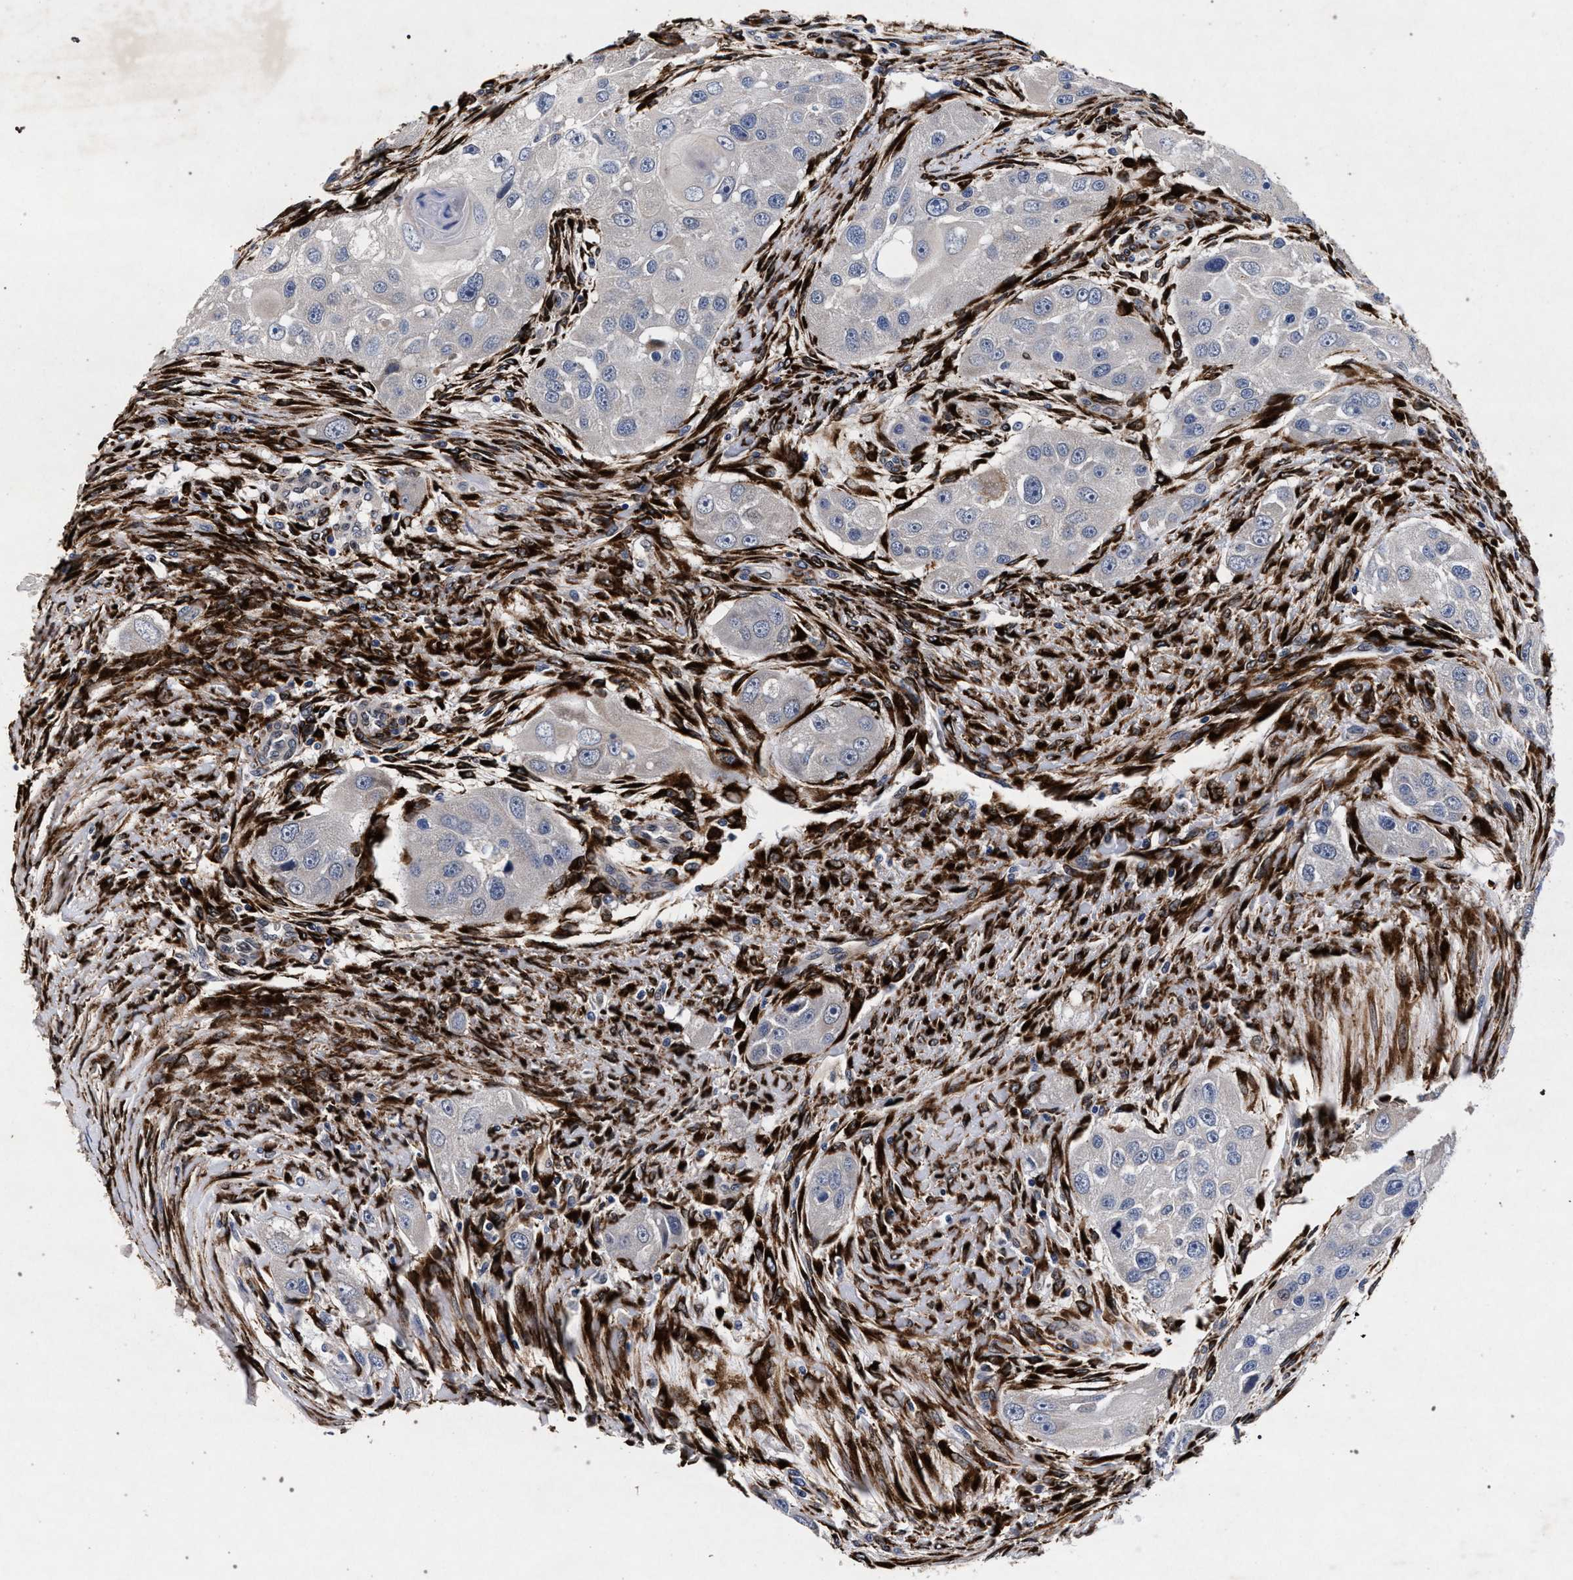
{"staining": {"intensity": "negative", "quantity": "none", "location": "none"}, "tissue": "head and neck cancer", "cell_type": "Tumor cells", "image_type": "cancer", "snomed": [{"axis": "morphology", "description": "Normal tissue, NOS"}, {"axis": "morphology", "description": "Squamous cell carcinoma, NOS"}, {"axis": "topography", "description": "Skeletal muscle"}, {"axis": "topography", "description": "Head-Neck"}], "caption": "DAB (3,3'-diaminobenzidine) immunohistochemical staining of human head and neck cancer exhibits no significant positivity in tumor cells.", "gene": "NEK7", "patient": {"sex": "male", "age": 51}}